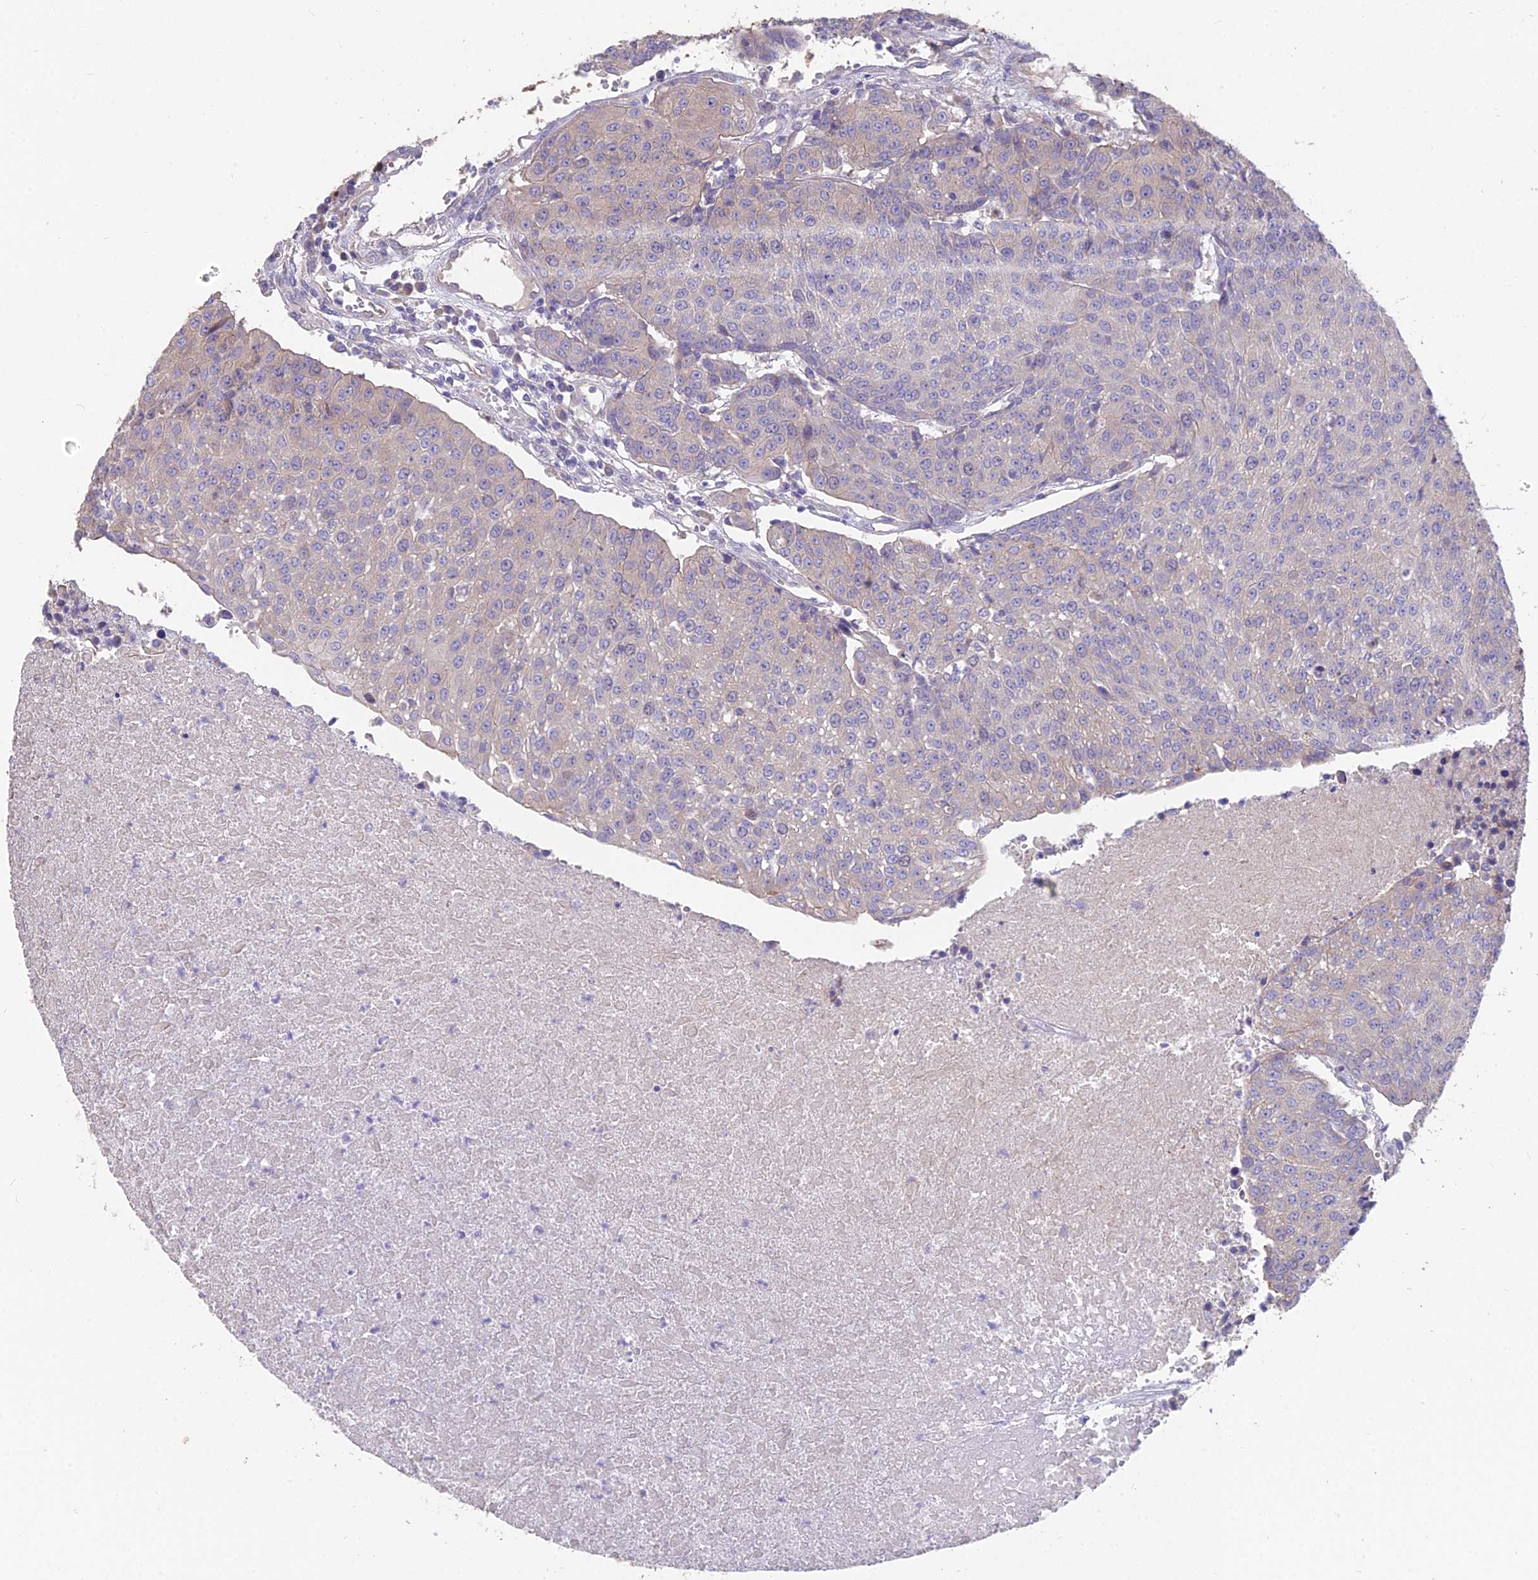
{"staining": {"intensity": "negative", "quantity": "none", "location": "none"}, "tissue": "urothelial cancer", "cell_type": "Tumor cells", "image_type": "cancer", "snomed": [{"axis": "morphology", "description": "Urothelial carcinoma, High grade"}, {"axis": "topography", "description": "Urinary bladder"}], "caption": "The photomicrograph exhibits no significant positivity in tumor cells of urothelial cancer. (DAB (3,3'-diaminobenzidine) IHC, high magnification).", "gene": "FAM168B", "patient": {"sex": "female", "age": 85}}